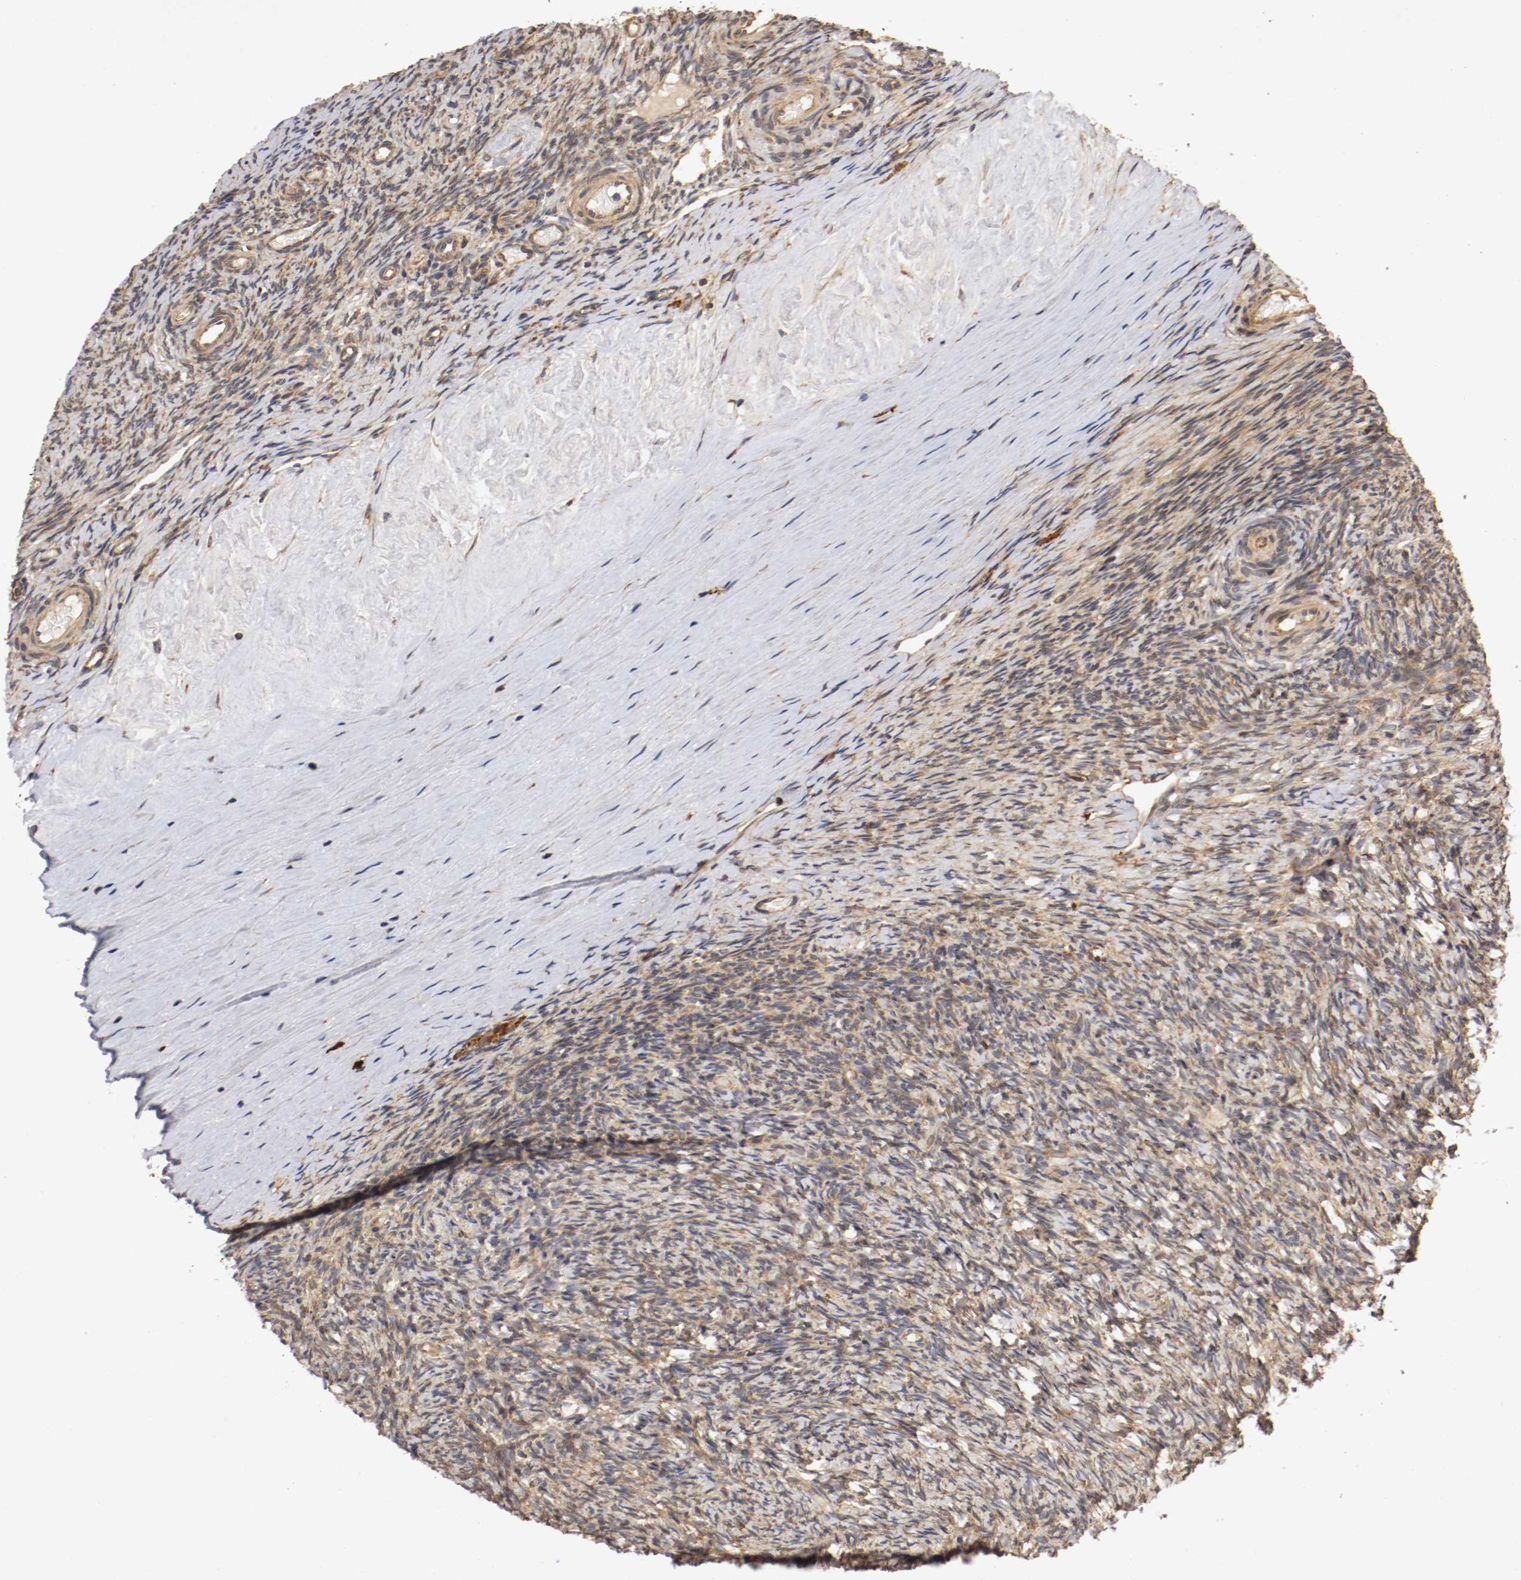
{"staining": {"intensity": "moderate", "quantity": ">75%", "location": "cytoplasmic/membranous"}, "tissue": "ovary", "cell_type": "Follicle cells", "image_type": "normal", "snomed": [{"axis": "morphology", "description": "Normal tissue, NOS"}, {"axis": "topography", "description": "Ovary"}], "caption": "IHC image of unremarkable ovary stained for a protein (brown), which displays medium levels of moderate cytoplasmic/membranous expression in approximately >75% of follicle cells.", "gene": "VEZT", "patient": {"sex": "female", "age": 60}}